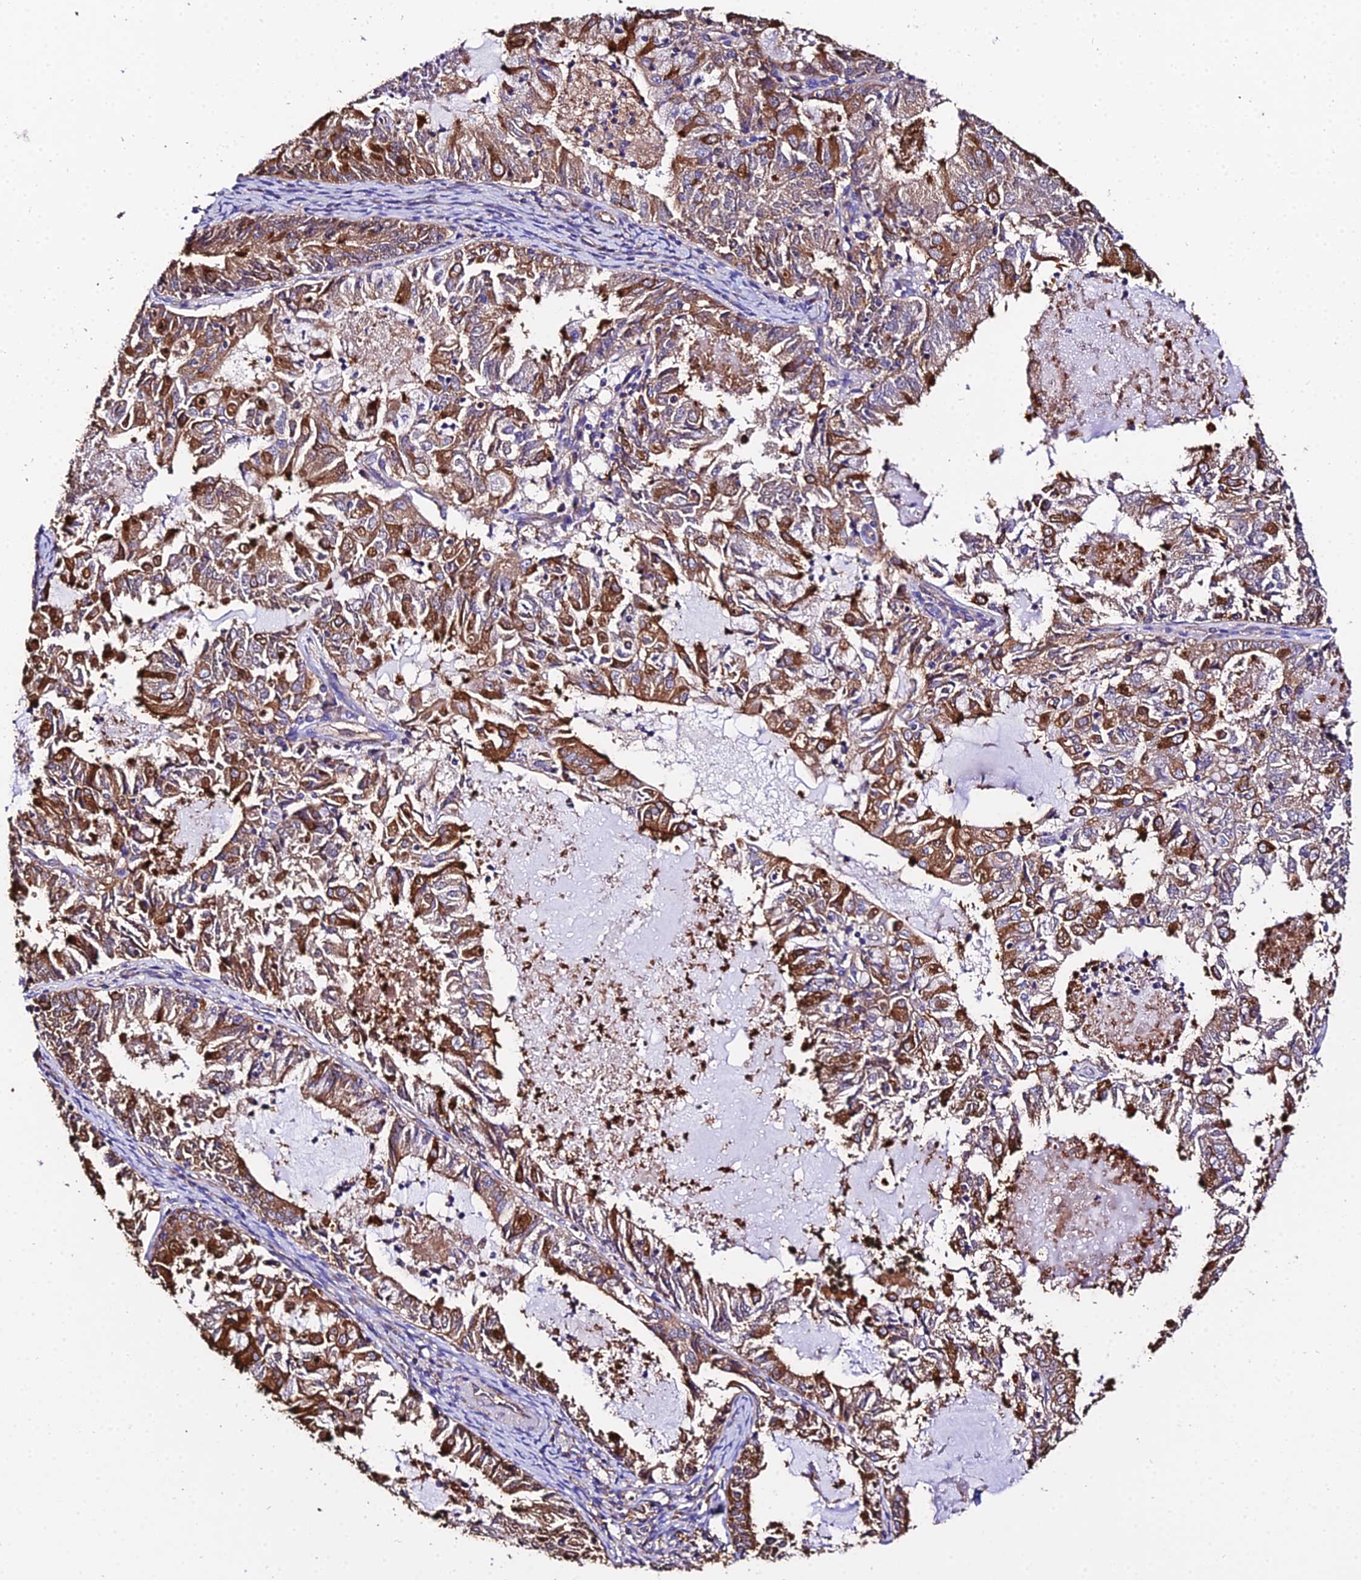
{"staining": {"intensity": "strong", "quantity": "25%-75%", "location": "cytoplasmic/membranous"}, "tissue": "endometrial cancer", "cell_type": "Tumor cells", "image_type": "cancer", "snomed": [{"axis": "morphology", "description": "Adenocarcinoma, NOS"}, {"axis": "topography", "description": "Endometrium"}], "caption": "Strong cytoplasmic/membranous staining is appreciated in about 25%-75% of tumor cells in adenocarcinoma (endometrial).", "gene": "TUBA3D", "patient": {"sex": "female", "age": 57}}